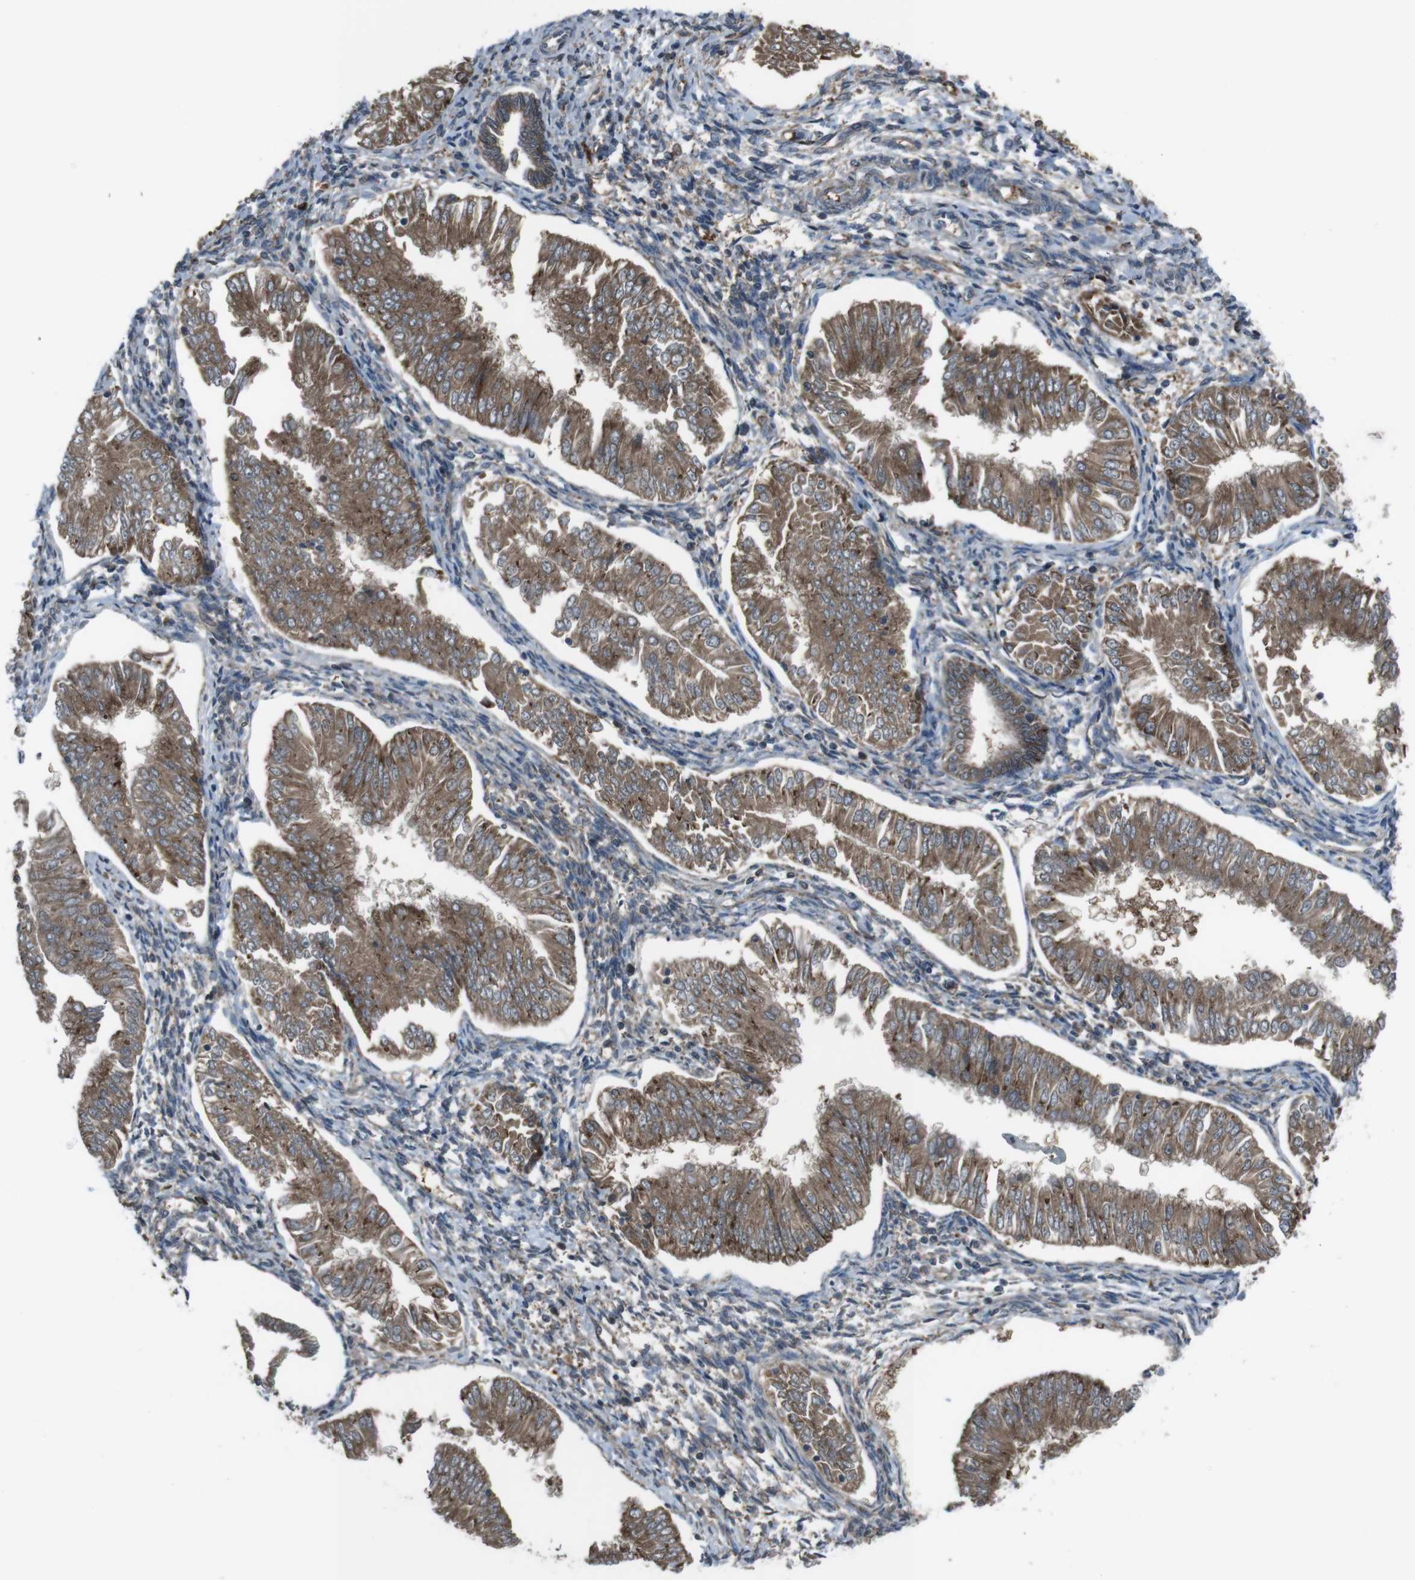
{"staining": {"intensity": "moderate", "quantity": ">75%", "location": "cytoplasmic/membranous"}, "tissue": "endometrial cancer", "cell_type": "Tumor cells", "image_type": "cancer", "snomed": [{"axis": "morphology", "description": "Adenocarcinoma, NOS"}, {"axis": "topography", "description": "Endometrium"}], "caption": "Tumor cells reveal medium levels of moderate cytoplasmic/membranous staining in approximately >75% of cells in endometrial adenocarcinoma. The staining was performed using DAB (3,3'-diaminobenzidine), with brown indicating positive protein expression. Nuclei are stained blue with hematoxylin.", "gene": "SSR3", "patient": {"sex": "female", "age": 53}}